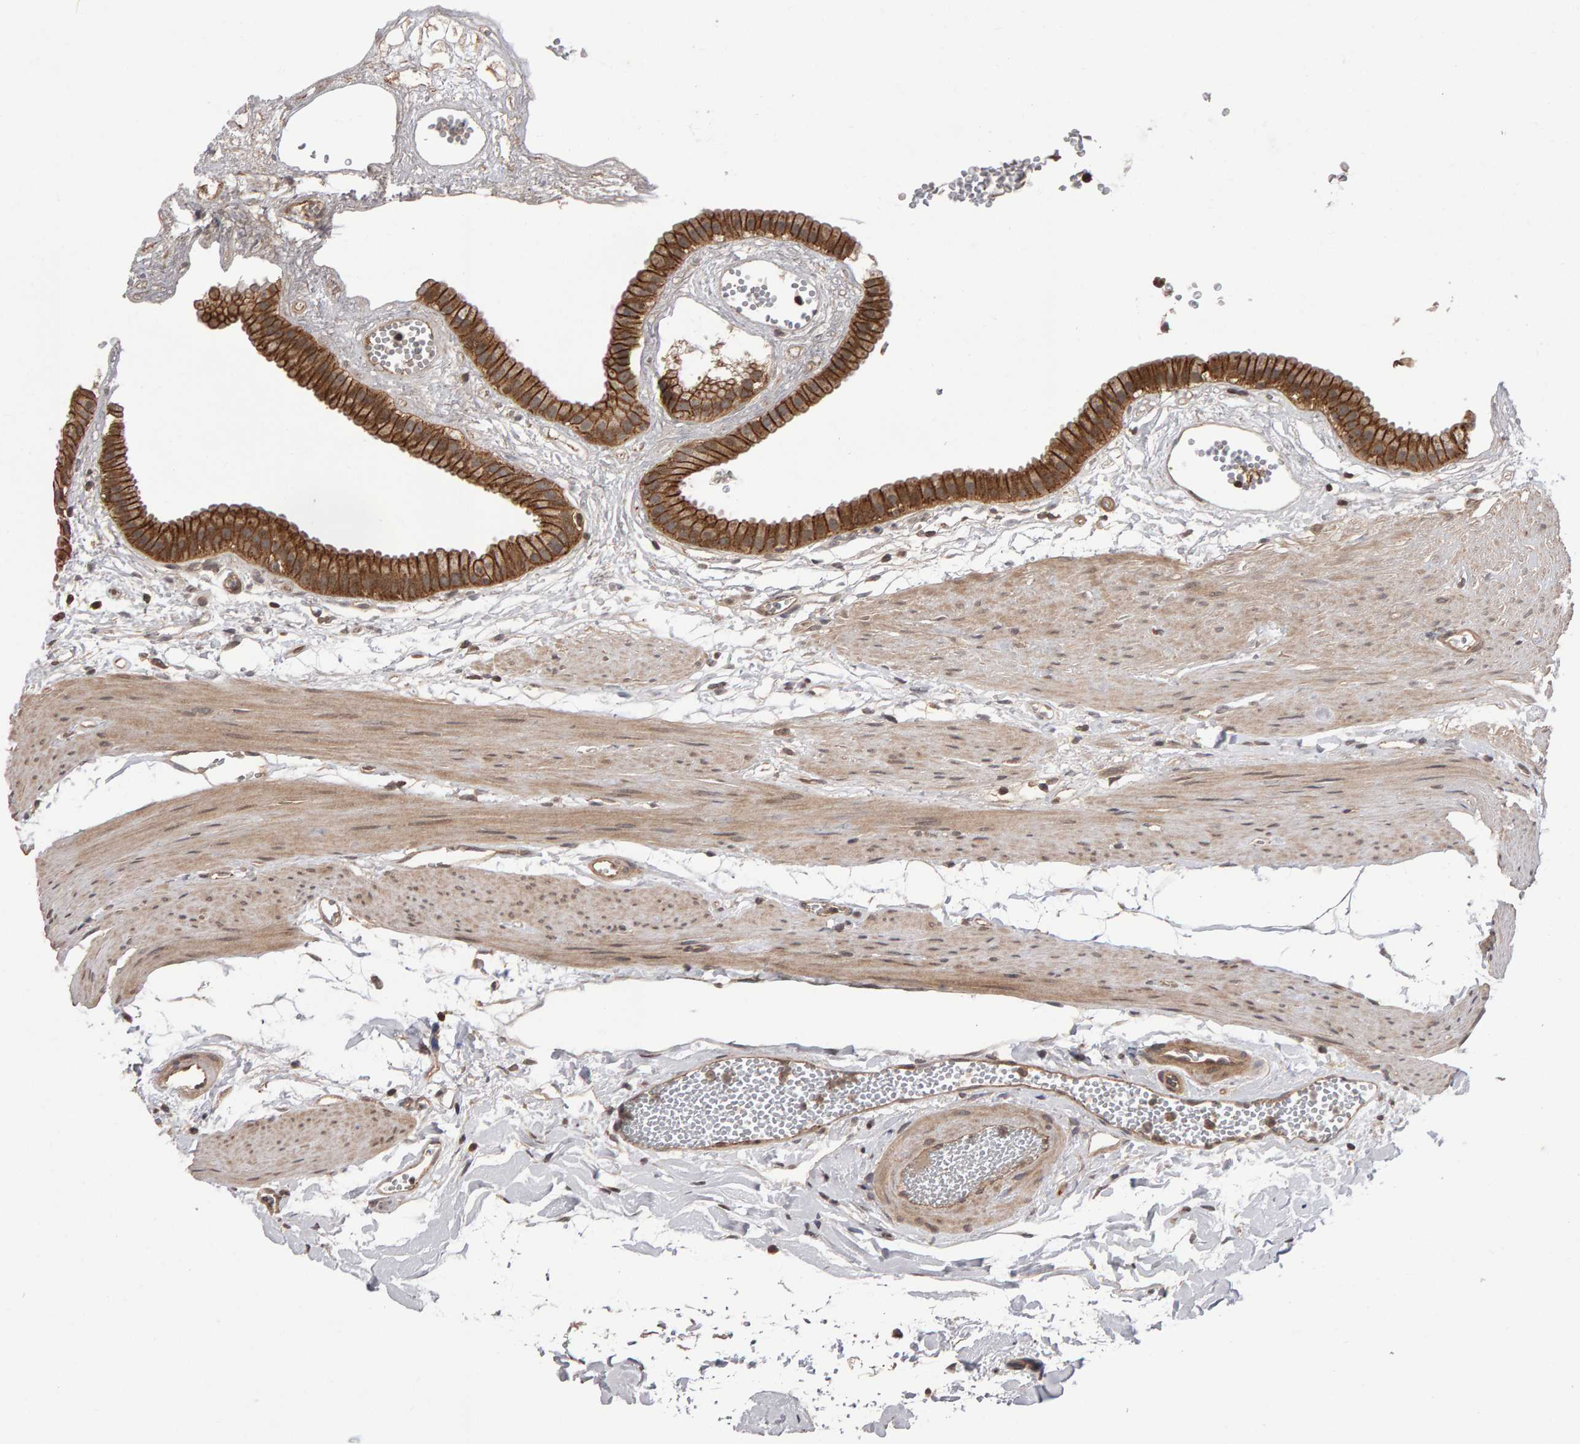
{"staining": {"intensity": "moderate", "quantity": ">75%", "location": "cytoplasmic/membranous"}, "tissue": "gallbladder", "cell_type": "Glandular cells", "image_type": "normal", "snomed": [{"axis": "morphology", "description": "Normal tissue, NOS"}, {"axis": "topography", "description": "Gallbladder"}], "caption": "A high-resolution image shows immunohistochemistry (IHC) staining of unremarkable gallbladder, which exhibits moderate cytoplasmic/membranous expression in approximately >75% of glandular cells.", "gene": "SCRIB", "patient": {"sex": "female", "age": 64}}